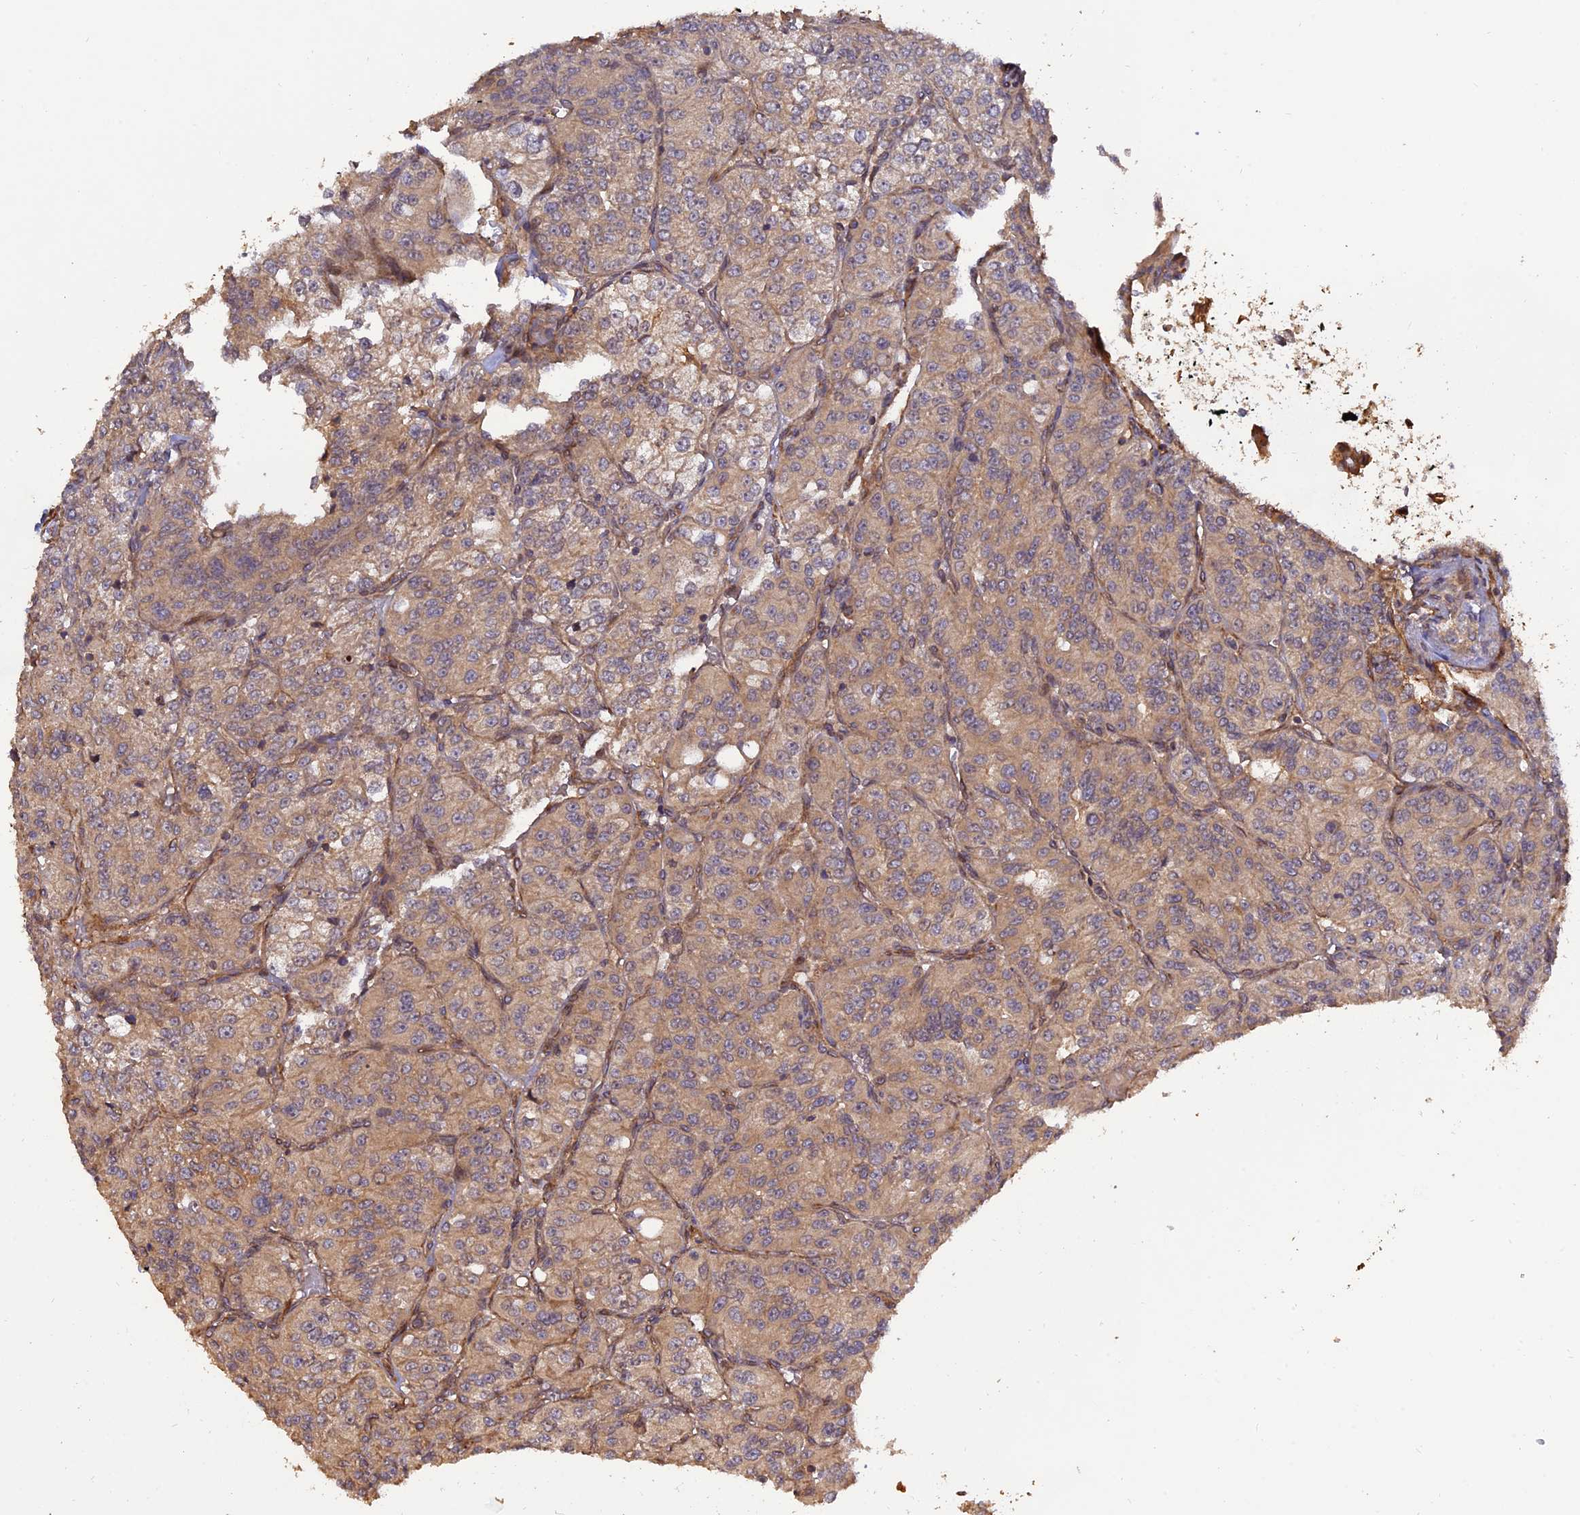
{"staining": {"intensity": "moderate", "quantity": ">75%", "location": "cytoplasmic/membranous"}, "tissue": "renal cancer", "cell_type": "Tumor cells", "image_type": "cancer", "snomed": [{"axis": "morphology", "description": "Adenocarcinoma, NOS"}, {"axis": "topography", "description": "Kidney"}], "caption": "Human adenocarcinoma (renal) stained for a protein (brown) shows moderate cytoplasmic/membranous positive positivity in approximately >75% of tumor cells.", "gene": "CREBL2", "patient": {"sex": "female", "age": 63}}